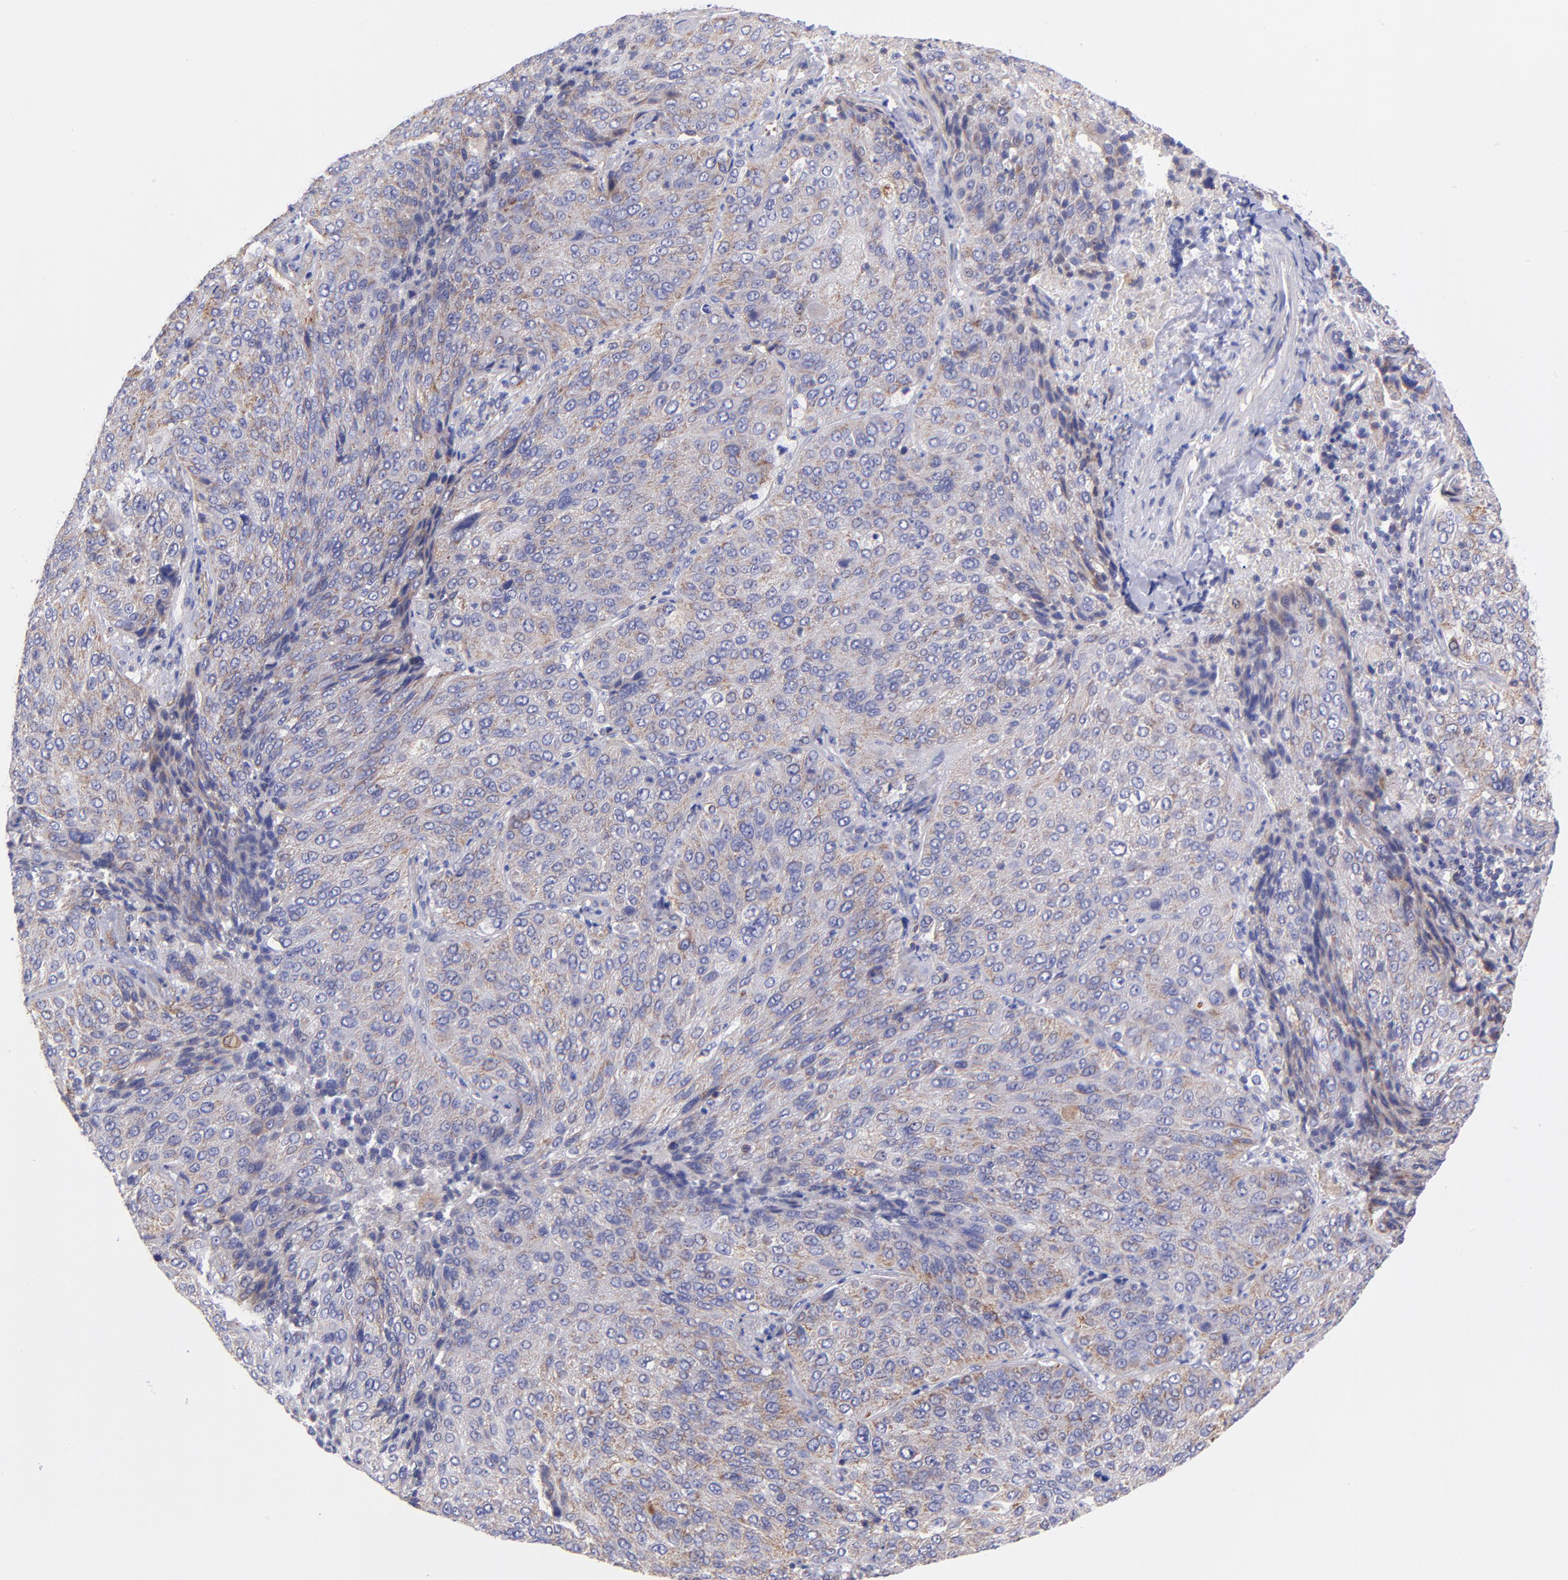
{"staining": {"intensity": "weak", "quantity": "25%-75%", "location": "cytoplasmic/membranous"}, "tissue": "lung cancer", "cell_type": "Tumor cells", "image_type": "cancer", "snomed": [{"axis": "morphology", "description": "Squamous cell carcinoma, NOS"}, {"axis": "topography", "description": "Lung"}], "caption": "Human lung squamous cell carcinoma stained with a brown dye reveals weak cytoplasmic/membranous positive expression in approximately 25%-75% of tumor cells.", "gene": "NDUFB7", "patient": {"sex": "male", "age": 54}}